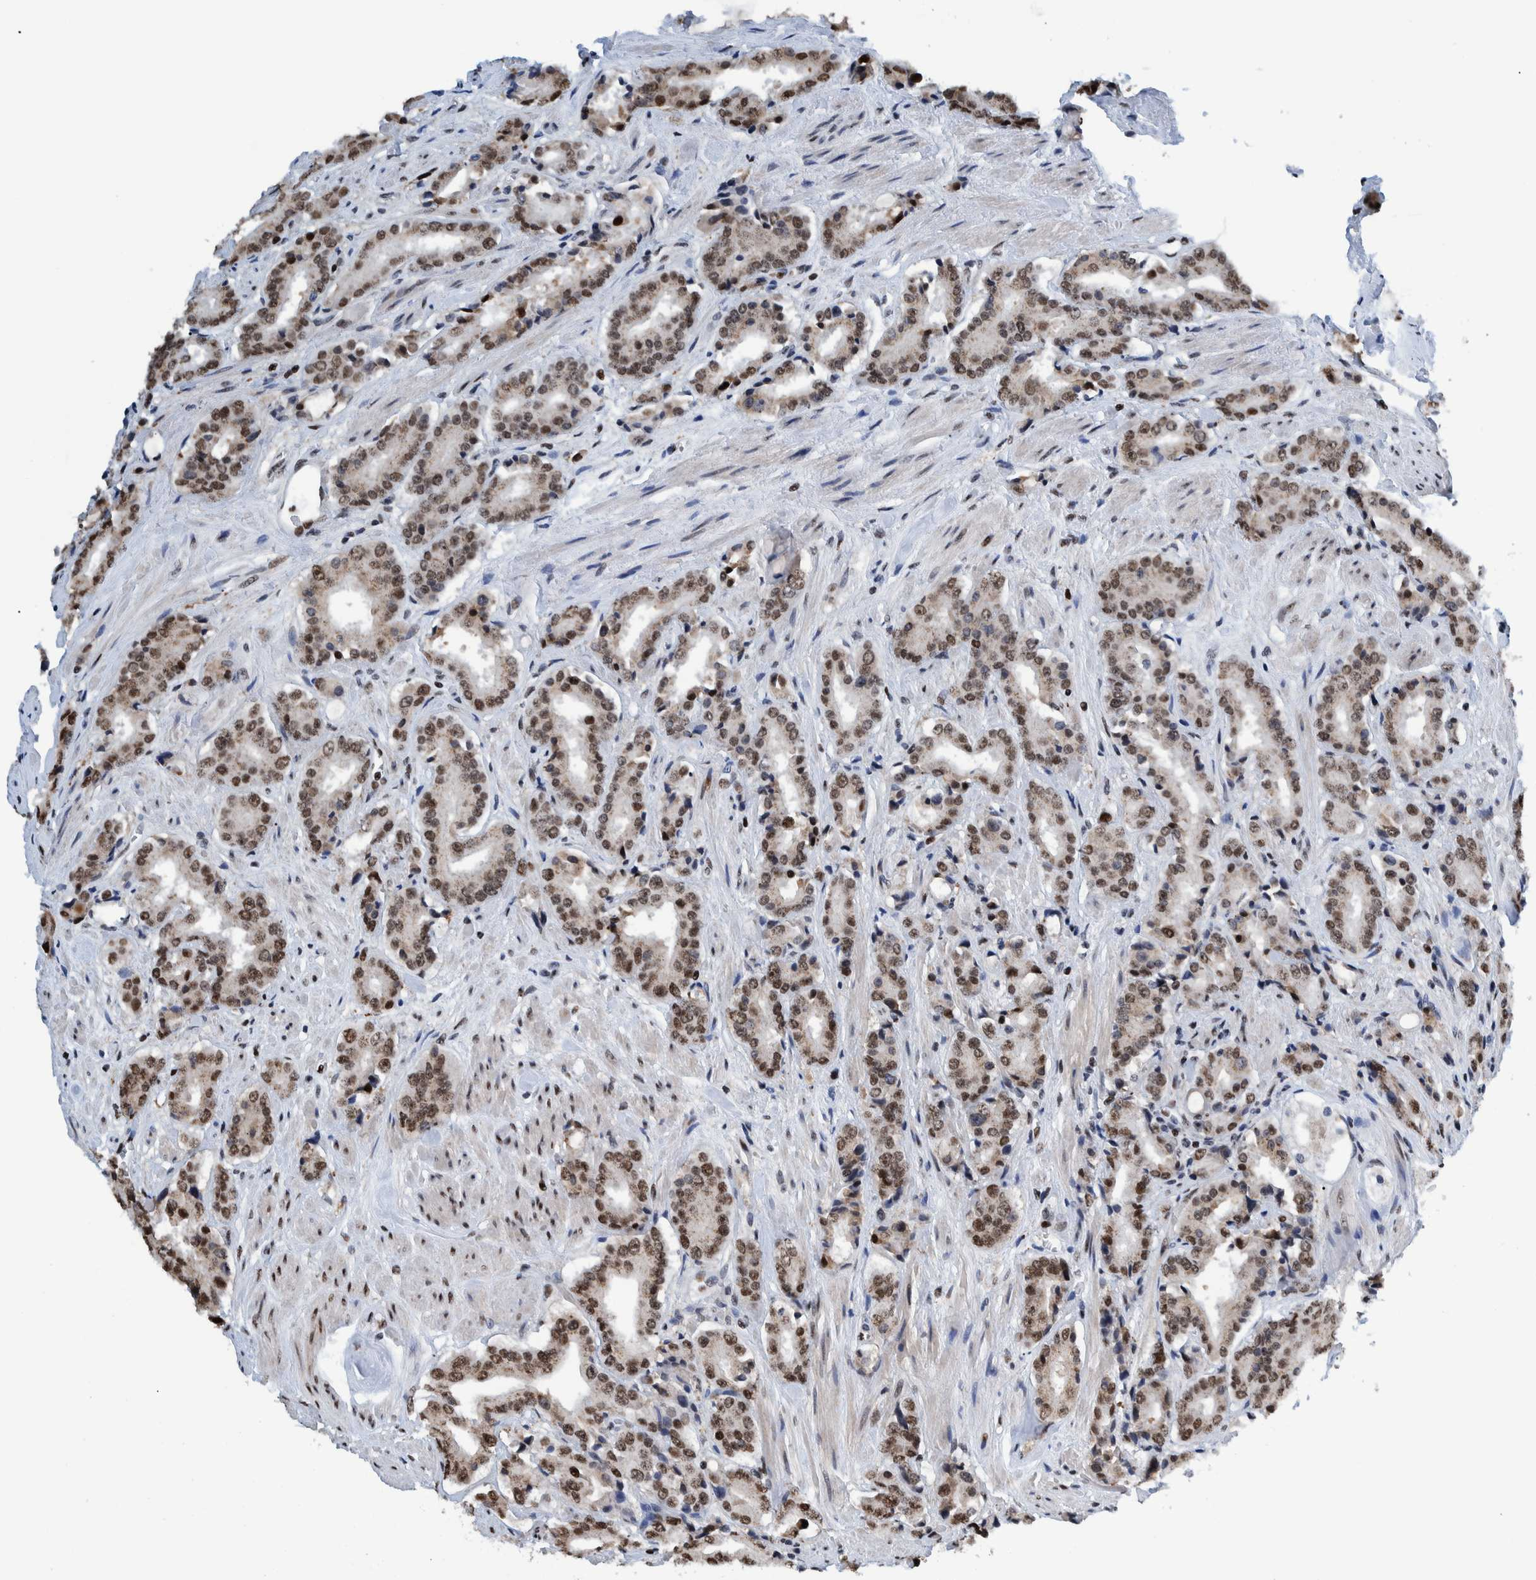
{"staining": {"intensity": "strong", "quantity": "25%-75%", "location": "nuclear"}, "tissue": "prostate cancer", "cell_type": "Tumor cells", "image_type": "cancer", "snomed": [{"axis": "morphology", "description": "Adenocarcinoma, High grade"}, {"axis": "topography", "description": "Prostate"}], "caption": "The immunohistochemical stain shows strong nuclear staining in tumor cells of high-grade adenocarcinoma (prostate) tissue. Using DAB (3,3'-diaminobenzidine) (brown) and hematoxylin (blue) stains, captured at high magnification using brightfield microscopy.", "gene": "HEATR9", "patient": {"sex": "male", "age": 71}}